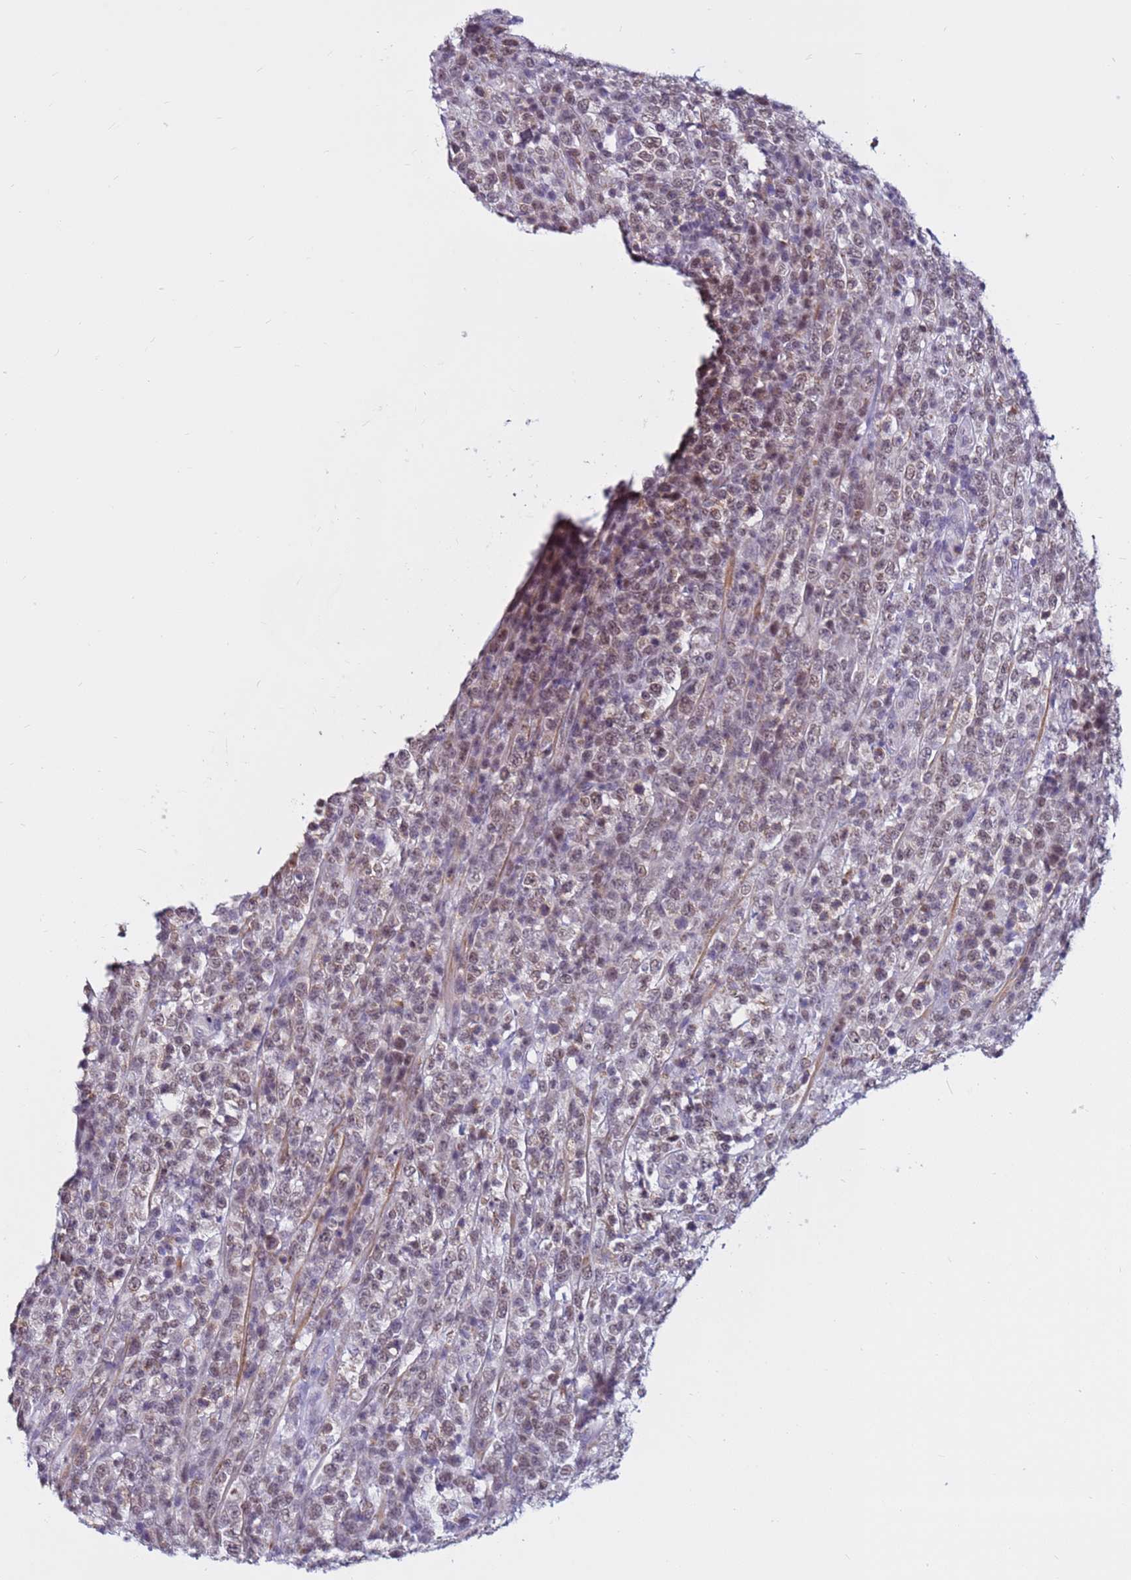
{"staining": {"intensity": "weak", "quantity": ">75%", "location": "nuclear"}, "tissue": "lymphoma", "cell_type": "Tumor cells", "image_type": "cancer", "snomed": [{"axis": "morphology", "description": "Malignant lymphoma, non-Hodgkin's type, High grade"}, {"axis": "topography", "description": "Colon"}], "caption": "Lymphoma stained with a brown dye demonstrates weak nuclear positive positivity in about >75% of tumor cells.", "gene": "CDK2AP2", "patient": {"sex": "female", "age": 53}}